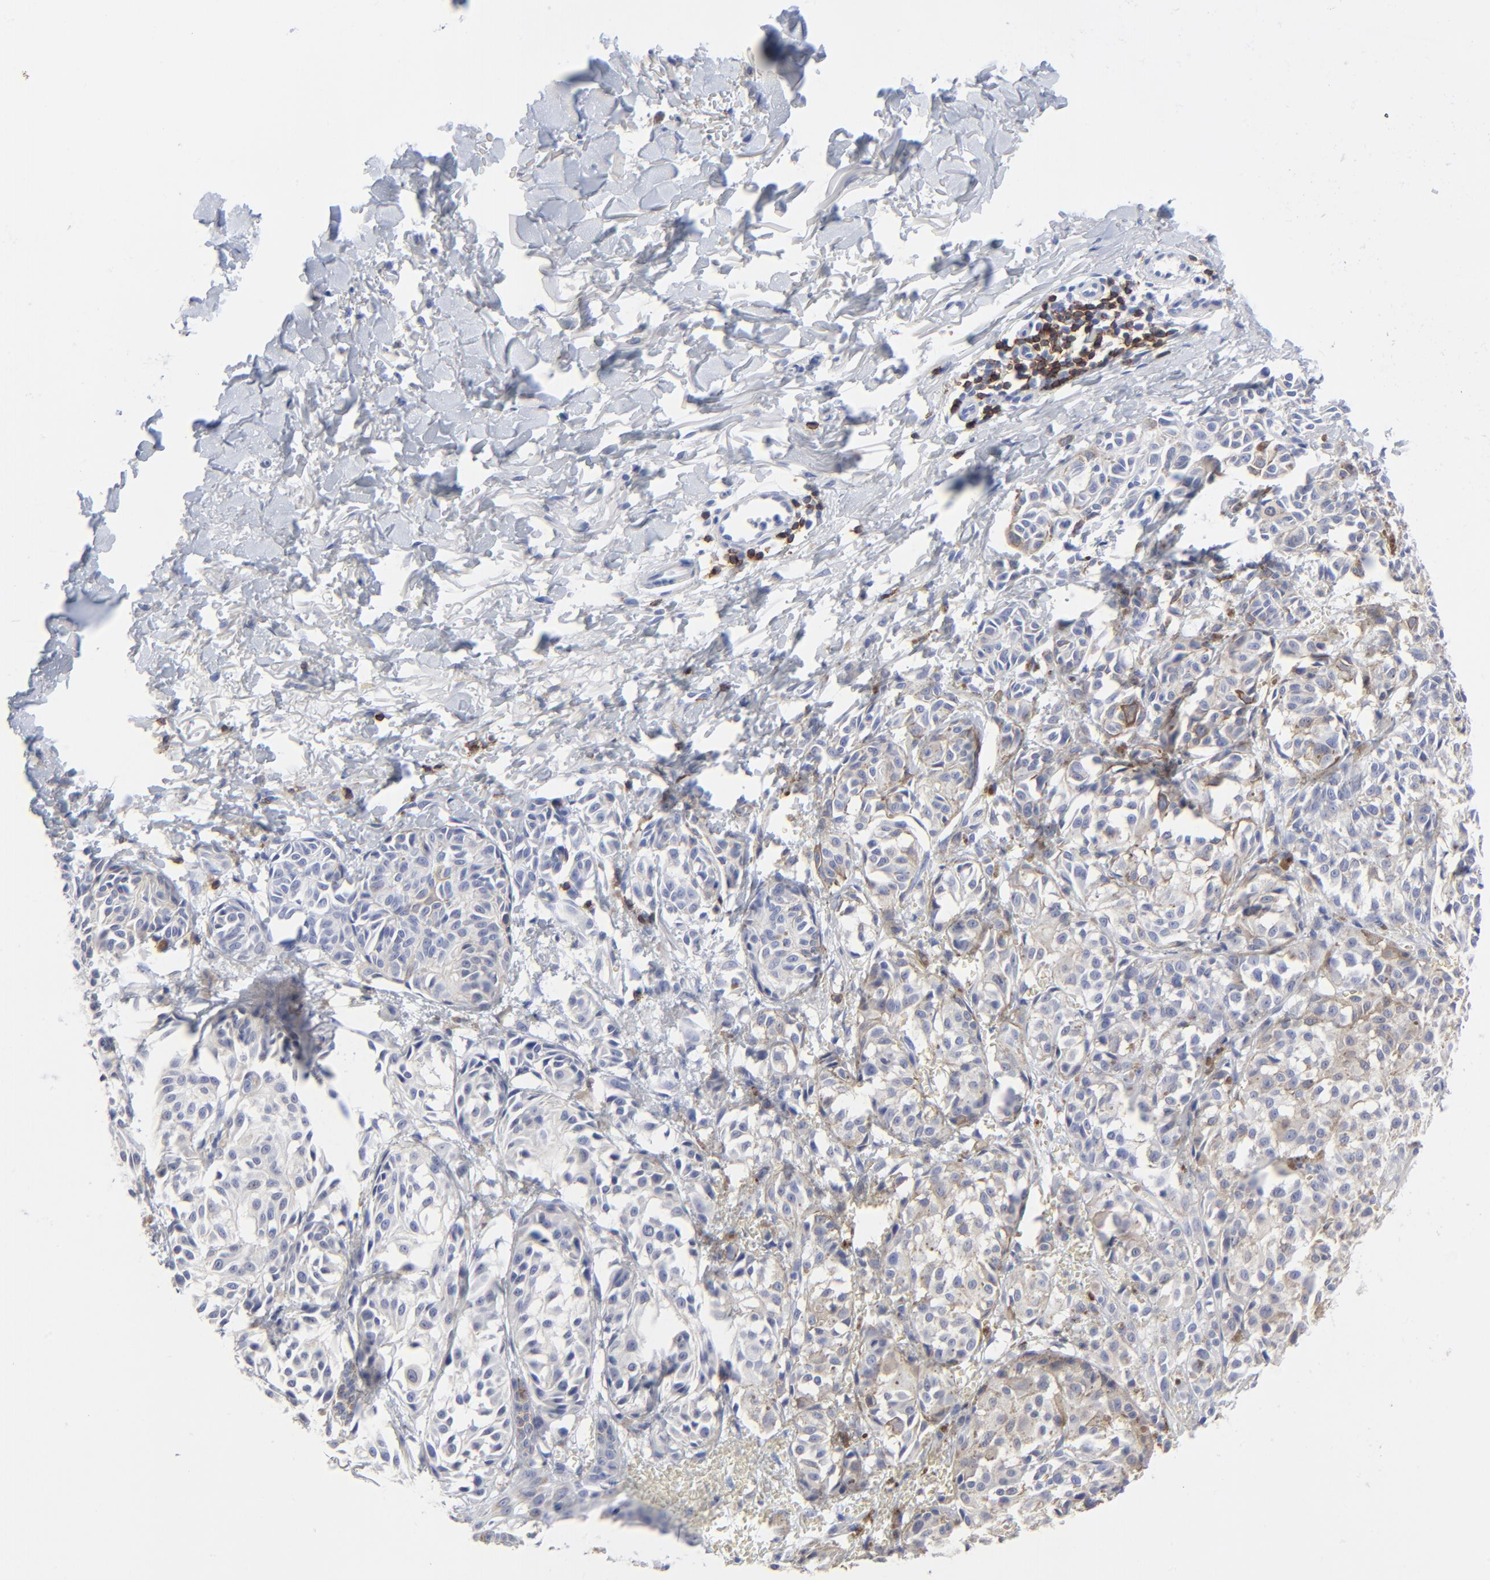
{"staining": {"intensity": "weak", "quantity": "25%-75%", "location": "cytoplasmic/membranous"}, "tissue": "melanoma", "cell_type": "Tumor cells", "image_type": "cancer", "snomed": [{"axis": "morphology", "description": "Malignant melanoma, NOS"}, {"axis": "topography", "description": "Skin"}], "caption": "Immunohistochemistry micrograph of human melanoma stained for a protein (brown), which exhibits low levels of weak cytoplasmic/membranous positivity in about 25%-75% of tumor cells.", "gene": "LCK", "patient": {"sex": "male", "age": 76}}